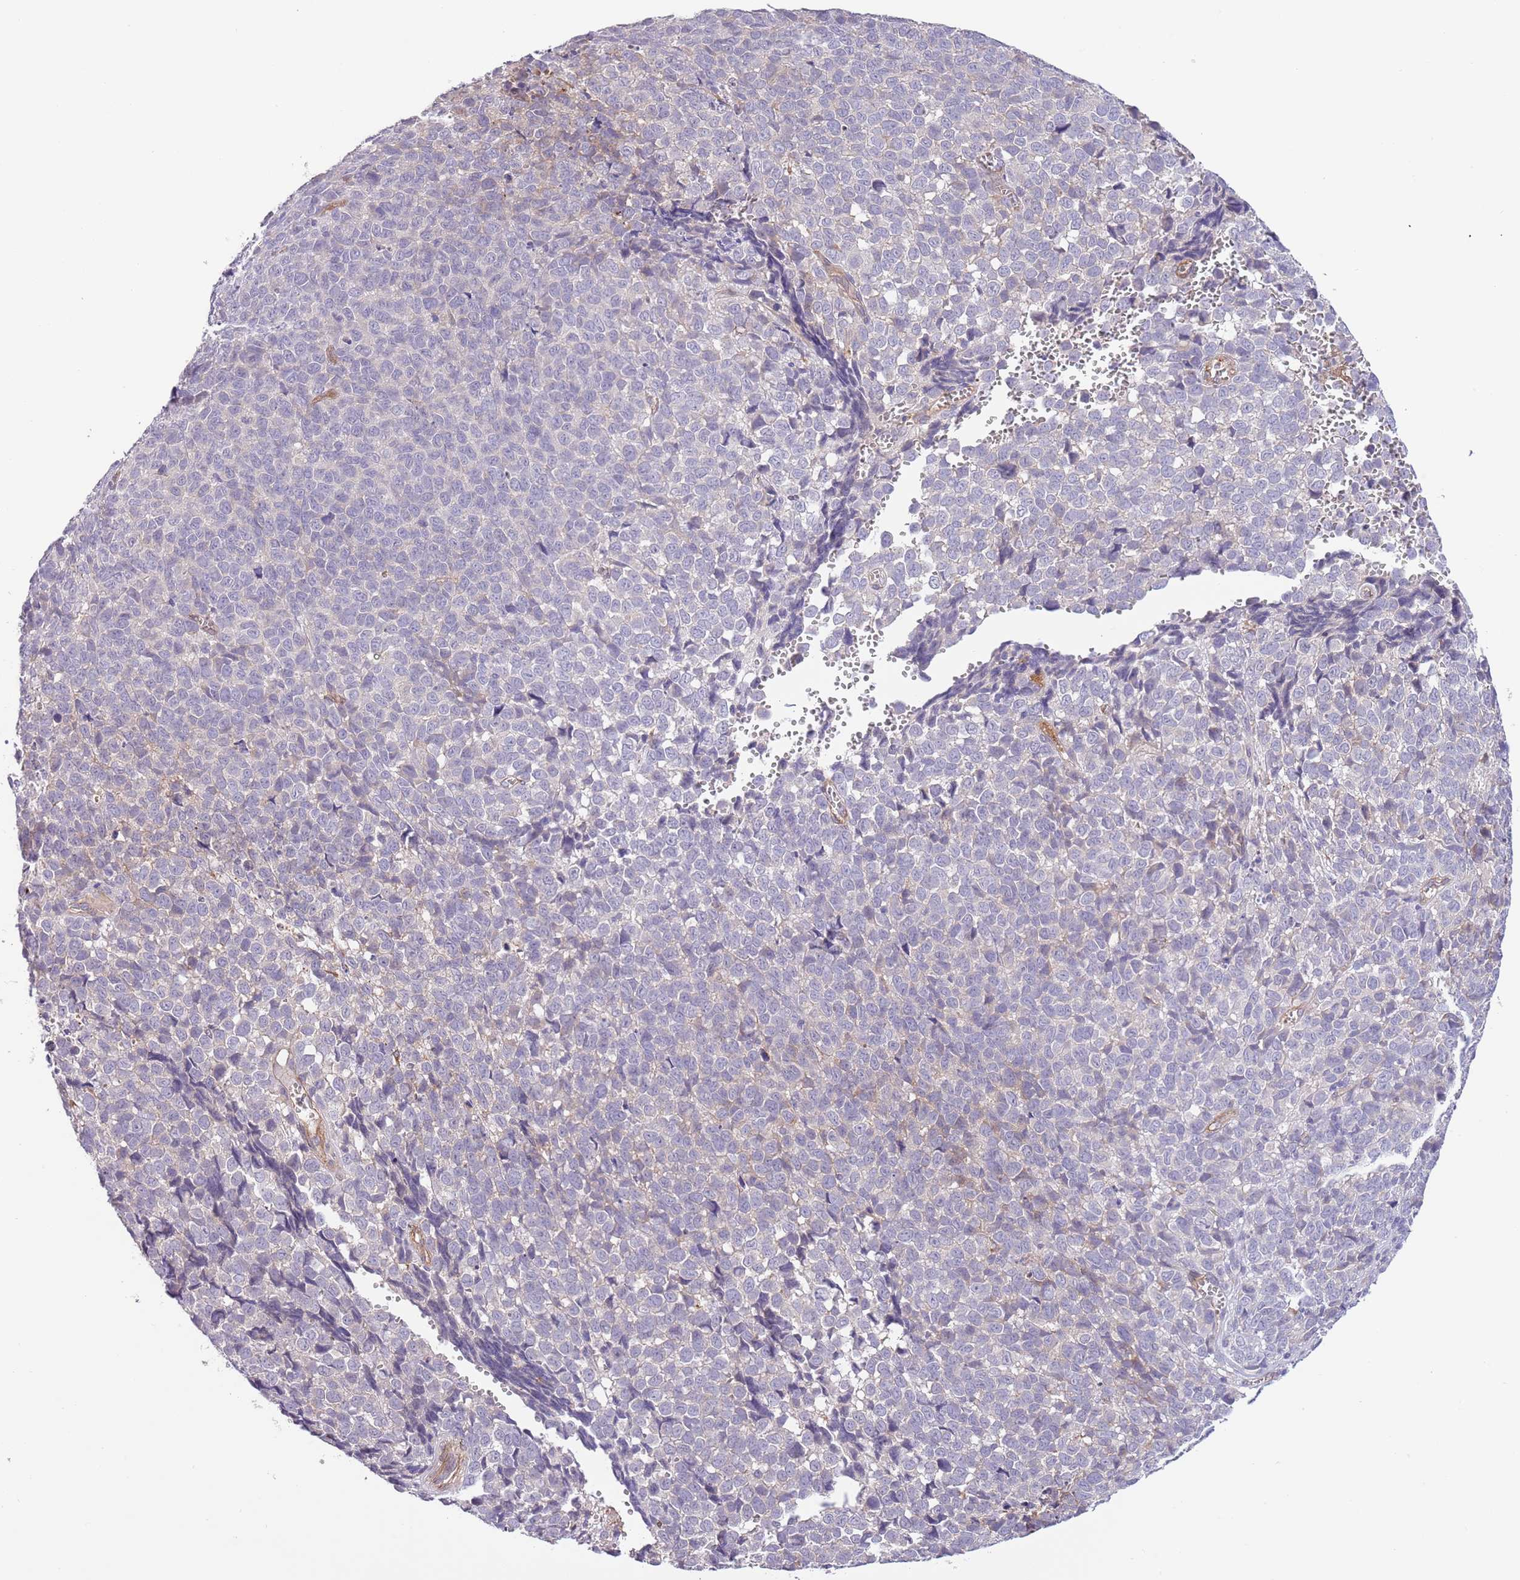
{"staining": {"intensity": "negative", "quantity": "none", "location": "none"}, "tissue": "melanoma", "cell_type": "Tumor cells", "image_type": "cancer", "snomed": [{"axis": "morphology", "description": "Malignant melanoma, NOS"}, {"axis": "topography", "description": "Nose, NOS"}], "caption": "Immunohistochemistry (IHC) of melanoma exhibits no expression in tumor cells.", "gene": "ZNF658", "patient": {"sex": "female", "age": 48}}